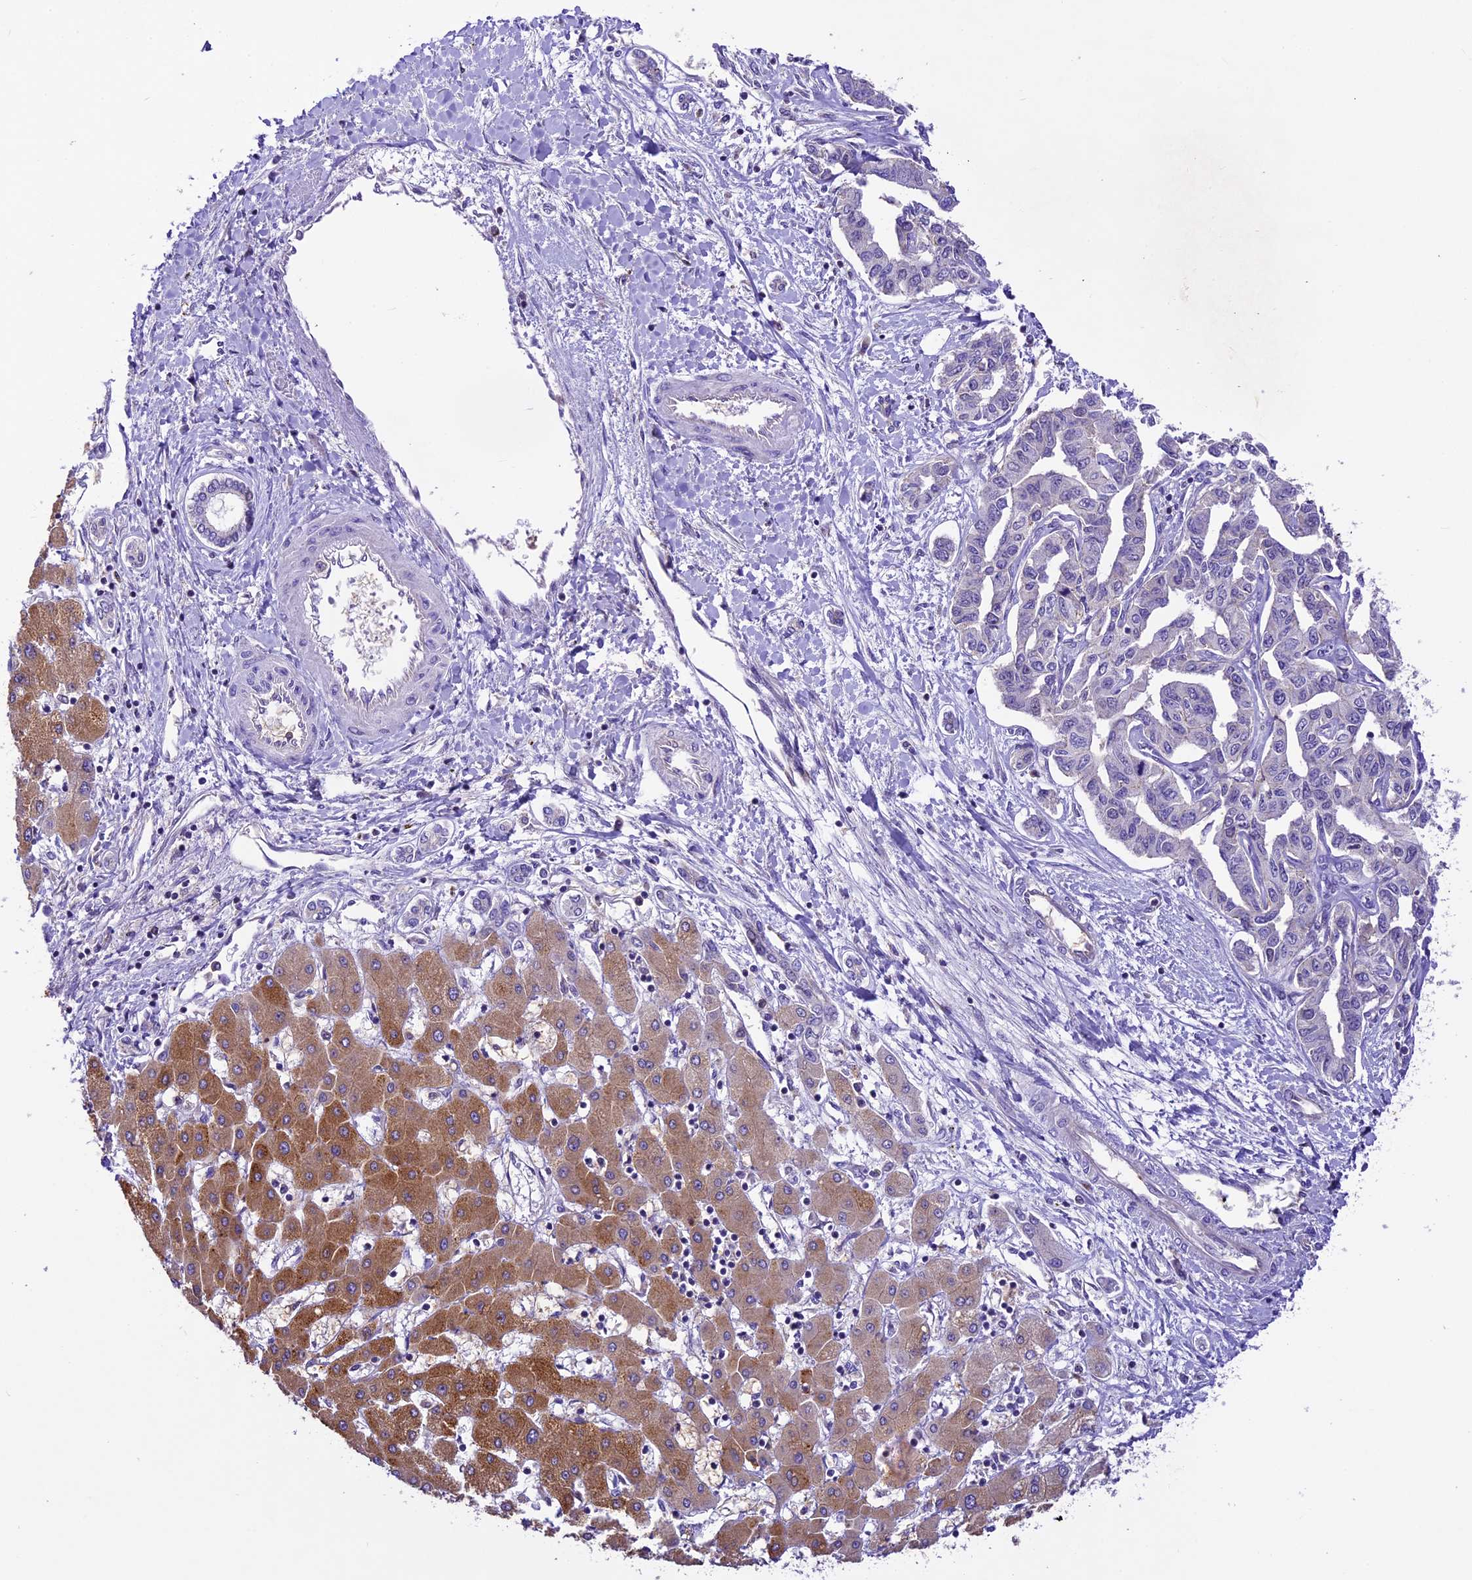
{"staining": {"intensity": "negative", "quantity": "none", "location": "none"}, "tissue": "liver cancer", "cell_type": "Tumor cells", "image_type": "cancer", "snomed": [{"axis": "morphology", "description": "Cholangiocarcinoma"}, {"axis": "topography", "description": "Liver"}], "caption": "Tumor cells are negative for protein expression in human cholangiocarcinoma (liver).", "gene": "SHKBP1", "patient": {"sex": "male", "age": 59}}